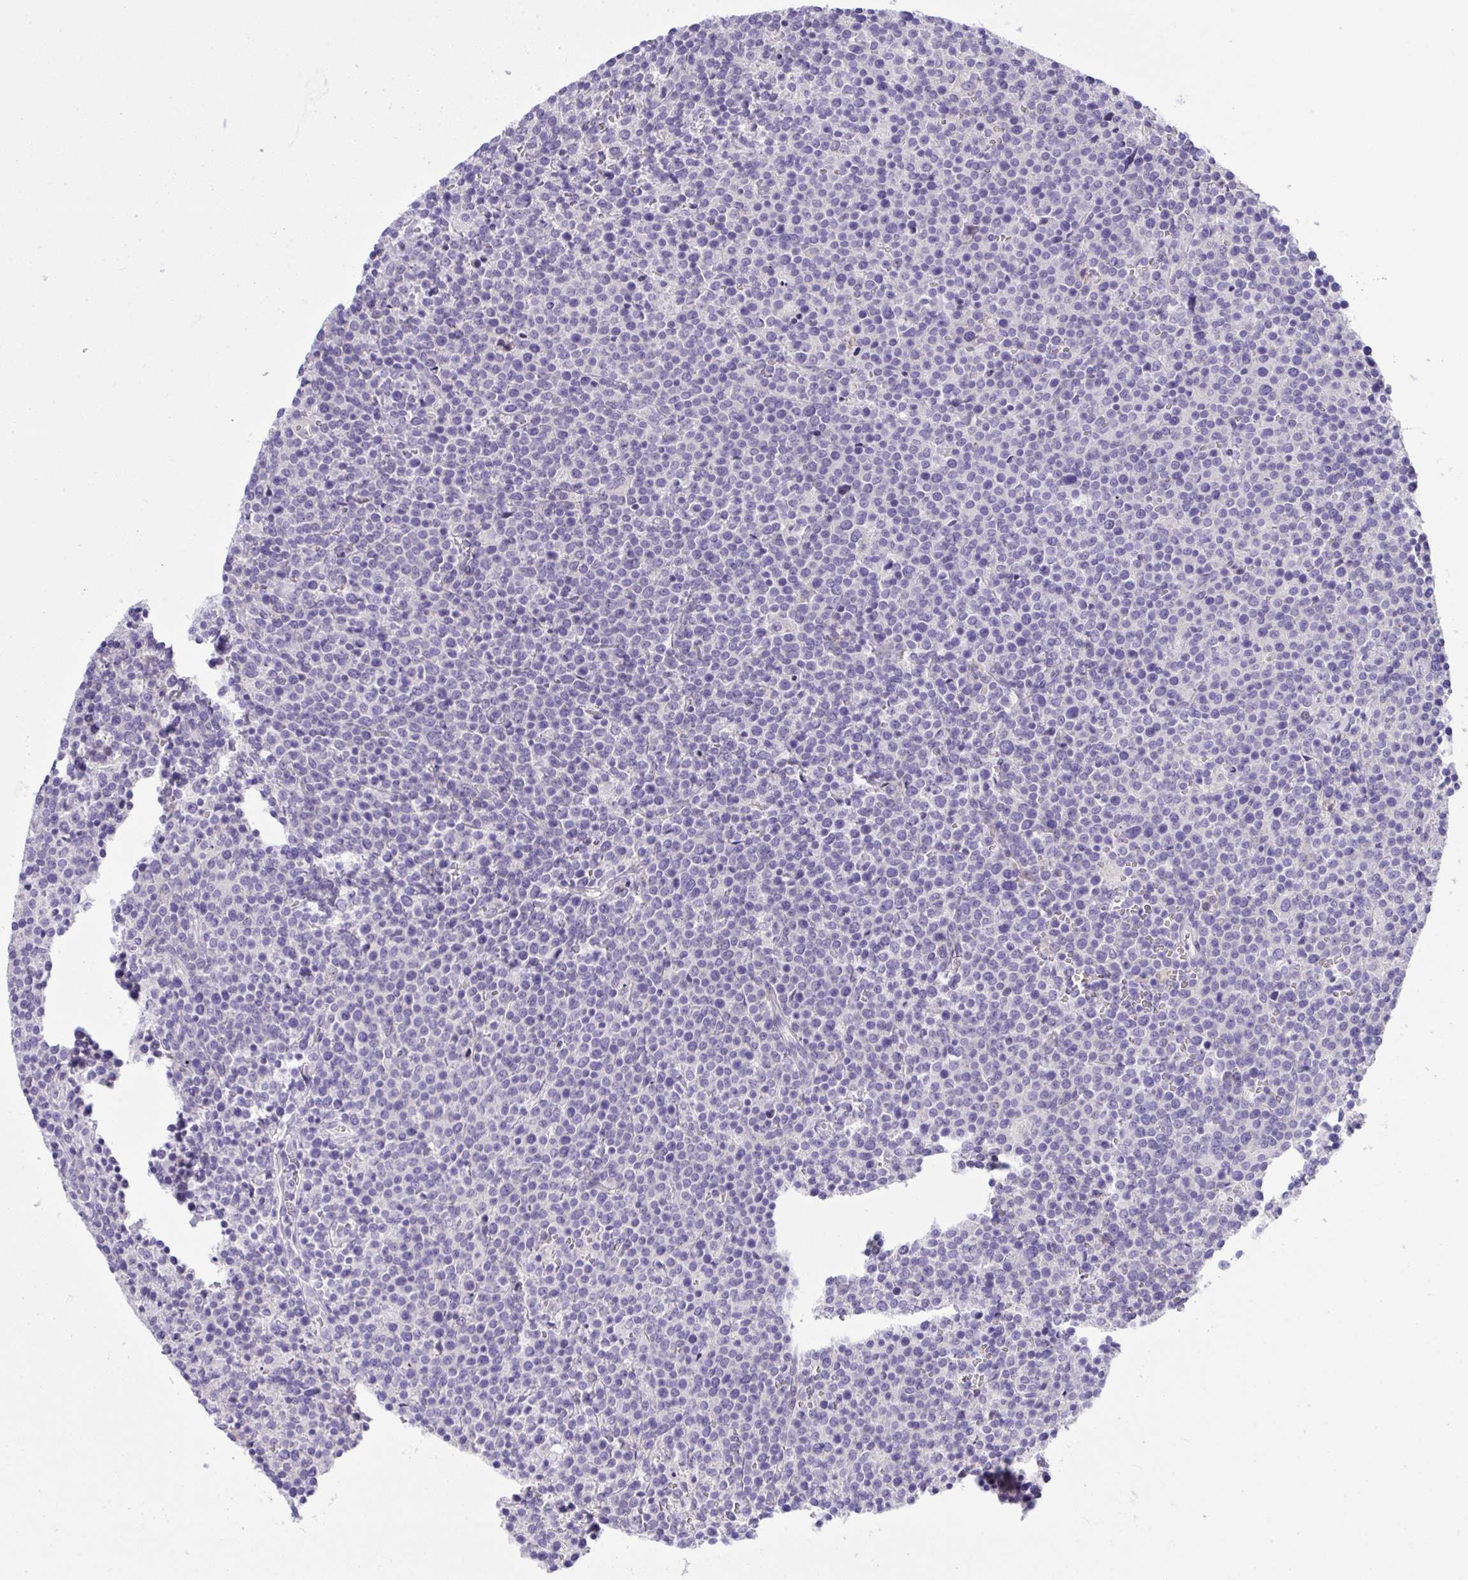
{"staining": {"intensity": "negative", "quantity": "none", "location": "none"}, "tissue": "lymphoma", "cell_type": "Tumor cells", "image_type": "cancer", "snomed": [{"axis": "morphology", "description": "Malignant lymphoma, non-Hodgkin's type, High grade"}, {"axis": "topography", "description": "Lymph node"}], "caption": "Immunohistochemistry (IHC) histopathology image of lymphoma stained for a protein (brown), which exhibits no staining in tumor cells.", "gene": "WDR97", "patient": {"sex": "male", "age": 61}}